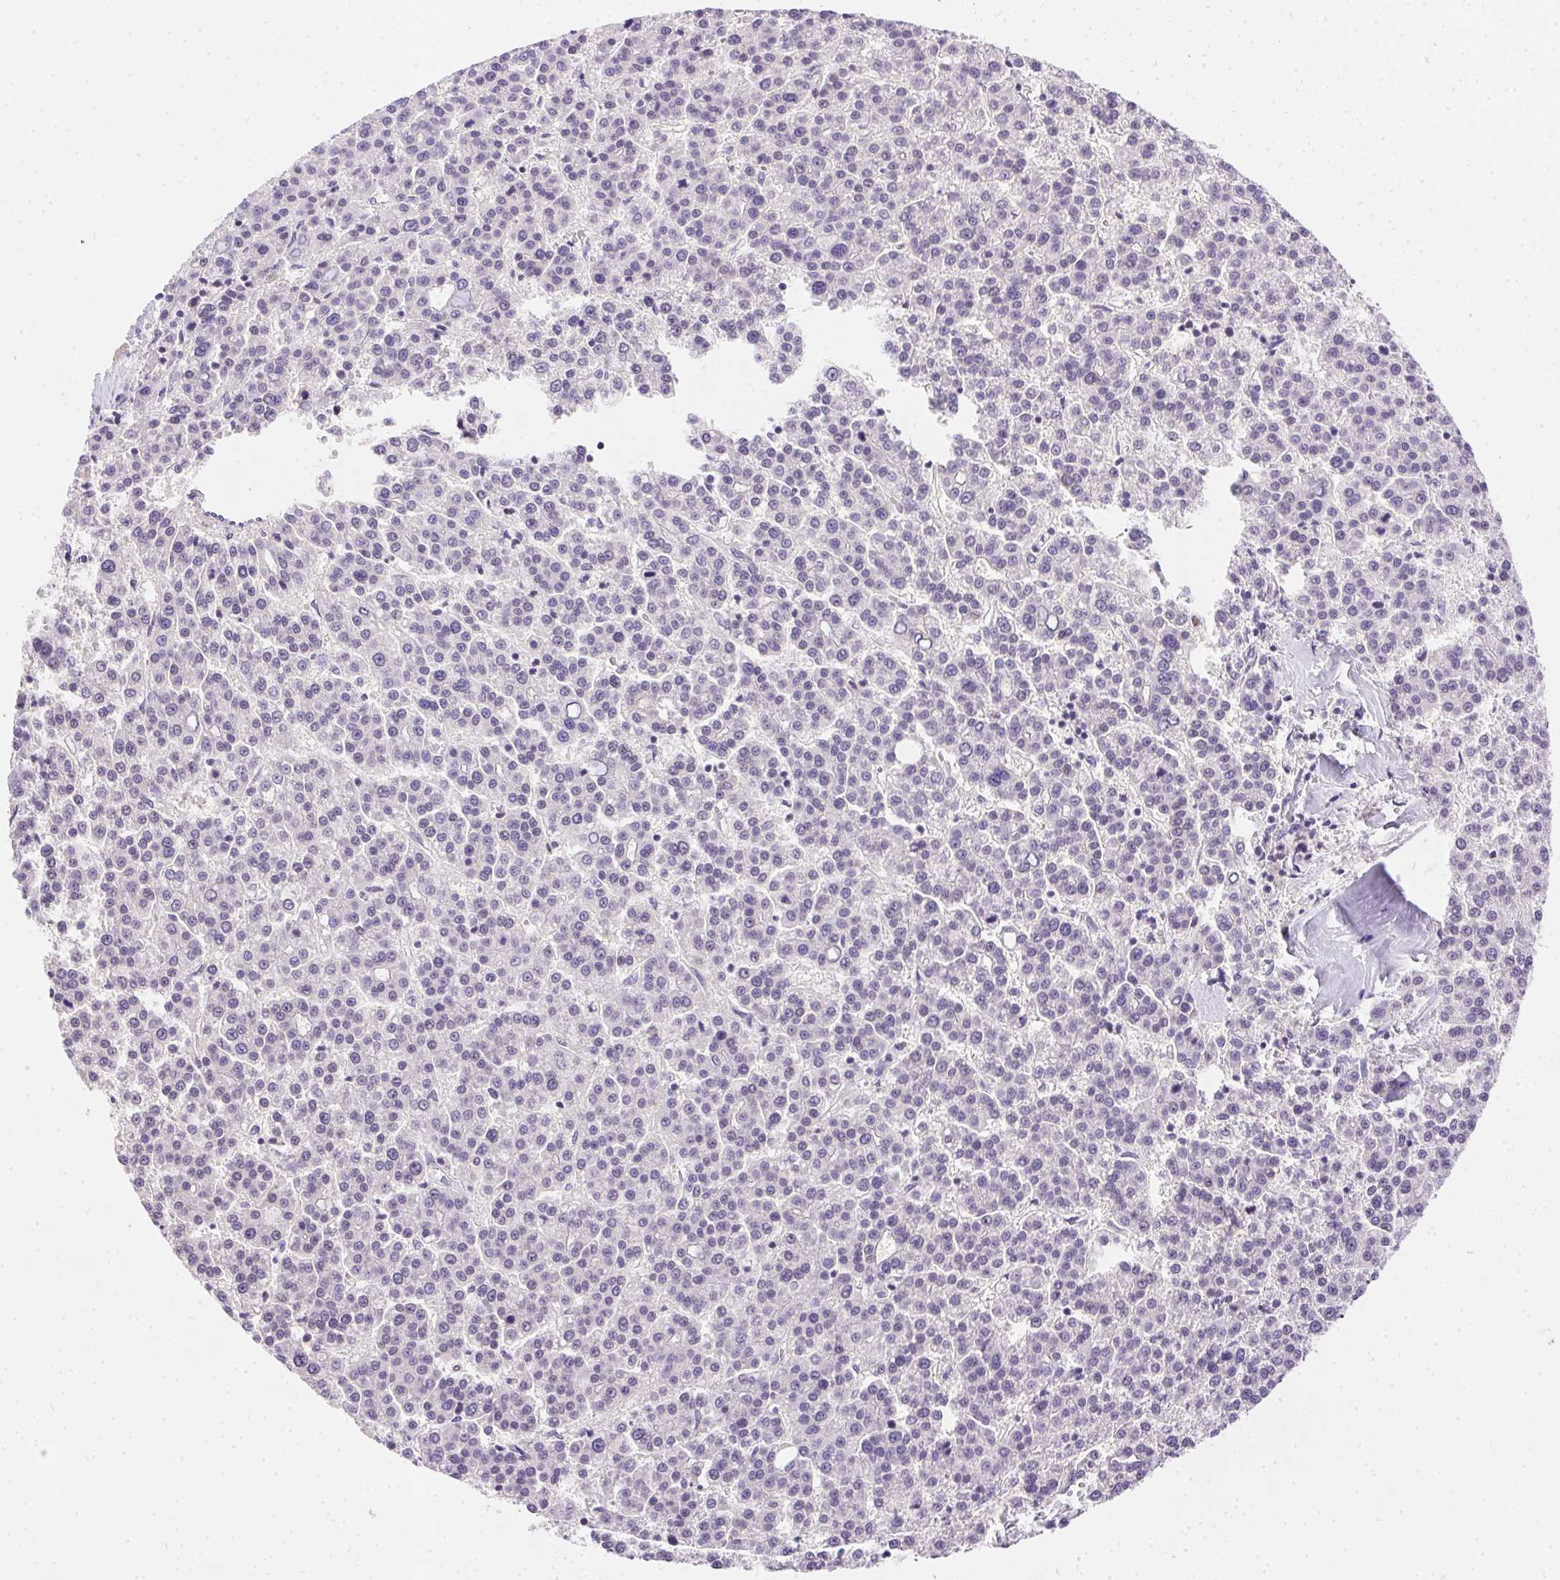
{"staining": {"intensity": "negative", "quantity": "none", "location": "none"}, "tissue": "liver cancer", "cell_type": "Tumor cells", "image_type": "cancer", "snomed": [{"axis": "morphology", "description": "Carcinoma, Hepatocellular, NOS"}, {"axis": "topography", "description": "Liver"}], "caption": "There is no significant positivity in tumor cells of liver hepatocellular carcinoma. (IHC, brightfield microscopy, high magnification).", "gene": "SSTR4", "patient": {"sex": "female", "age": 58}}